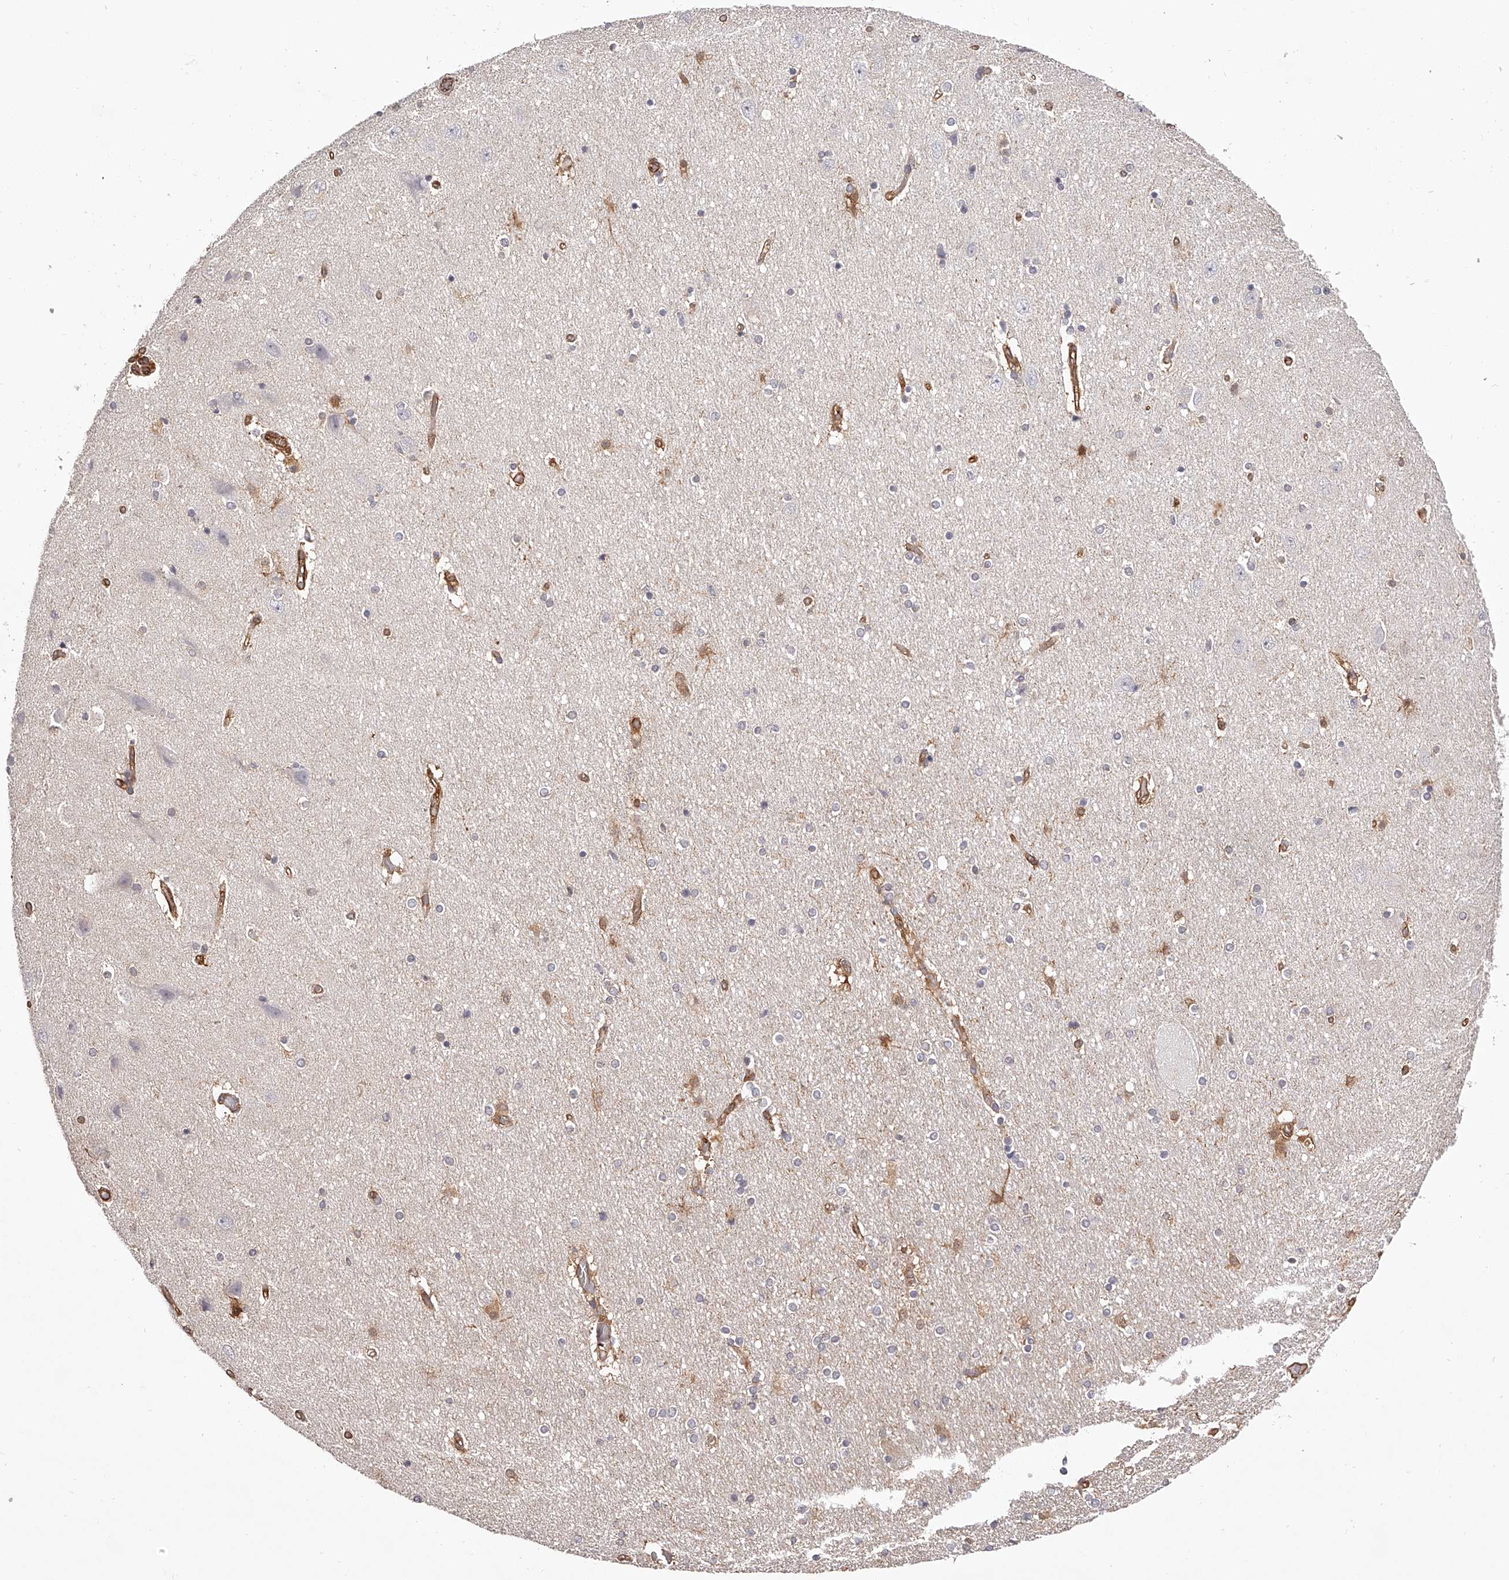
{"staining": {"intensity": "moderate", "quantity": "<25%", "location": "cytoplasmic/membranous"}, "tissue": "hippocampus", "cell_type": "Glial cells", "image_type": "normal", "snomed": [{"axis": "morphology", "description": "Normal tissue, NOS"}, {"axis": "topography", "description": "Hippocampus"}], "caption": "An IHC image of unremarkable tissue is shown. Protein staining in brown shows moderate cytoplasmic/membranous positivity in hippocampus within glial cells. Immunohistochemistry (ihc) stains the protein of interest in brown and the nuclei are stained blue.", "gene": "LAP3", "patient": {"sex": "female", "age": 54}}